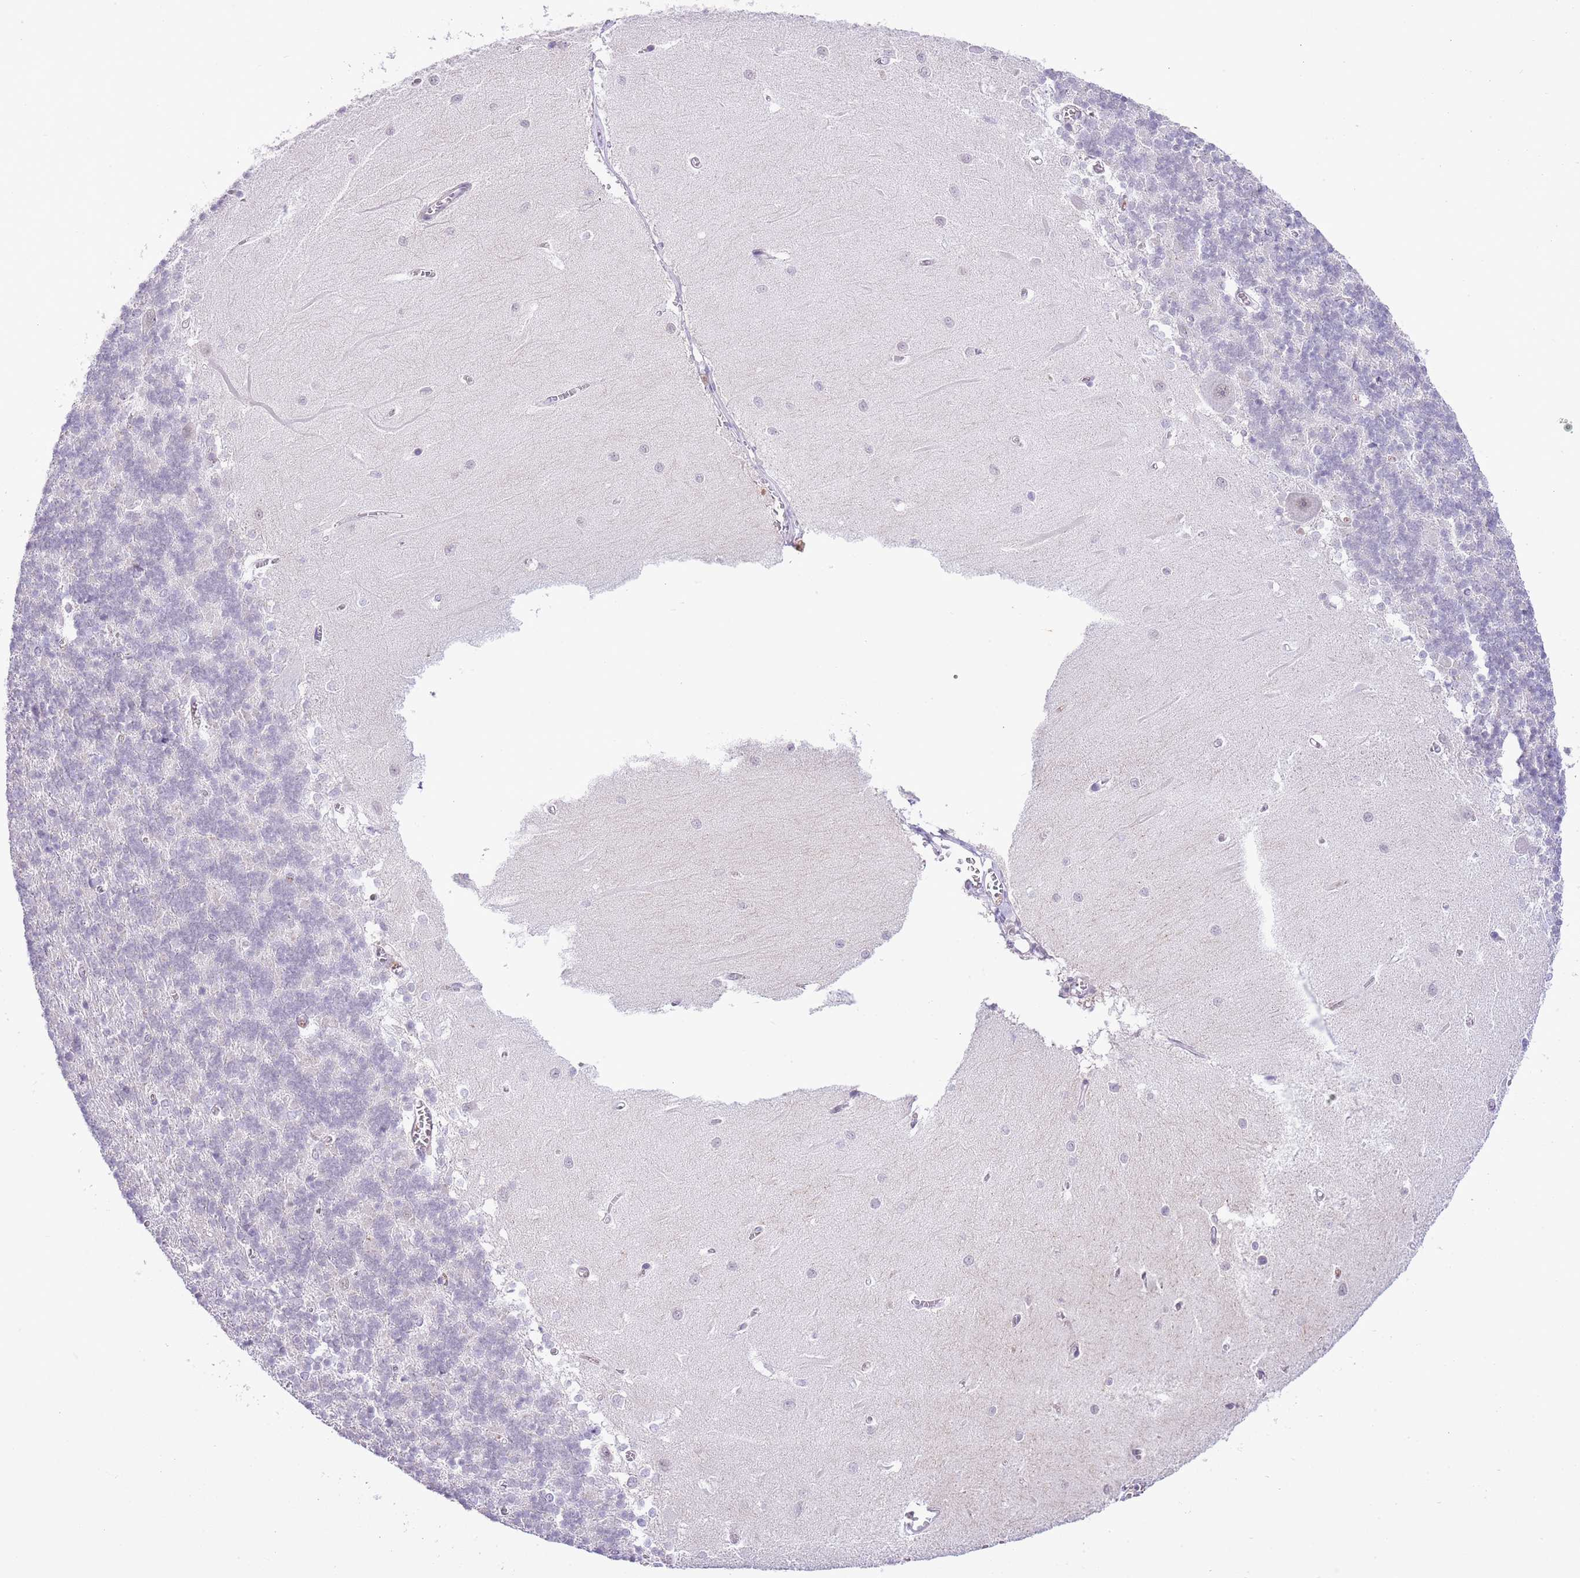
{"staining": {"intensity": "negative", "quantity": "none", "location": "none"}, "tissue": "cerebellum", "cell_type": "Cells in granular layer", "image_type": "normal", "snomed": [{"axis": "morphology", "description": "Normal tissue, NOS"}, {"axis": "topography", "description": "Cerebellum"}], "caption": "Immunohistochemistry (IHC) of unremarkable human cerebellum displays no positivity in cells in granular layer. (Immunohistochemistry, brightfield microscopy, high magnification).", "gene": "MIDN", "patient": {"sex": "male", "age": 37}}